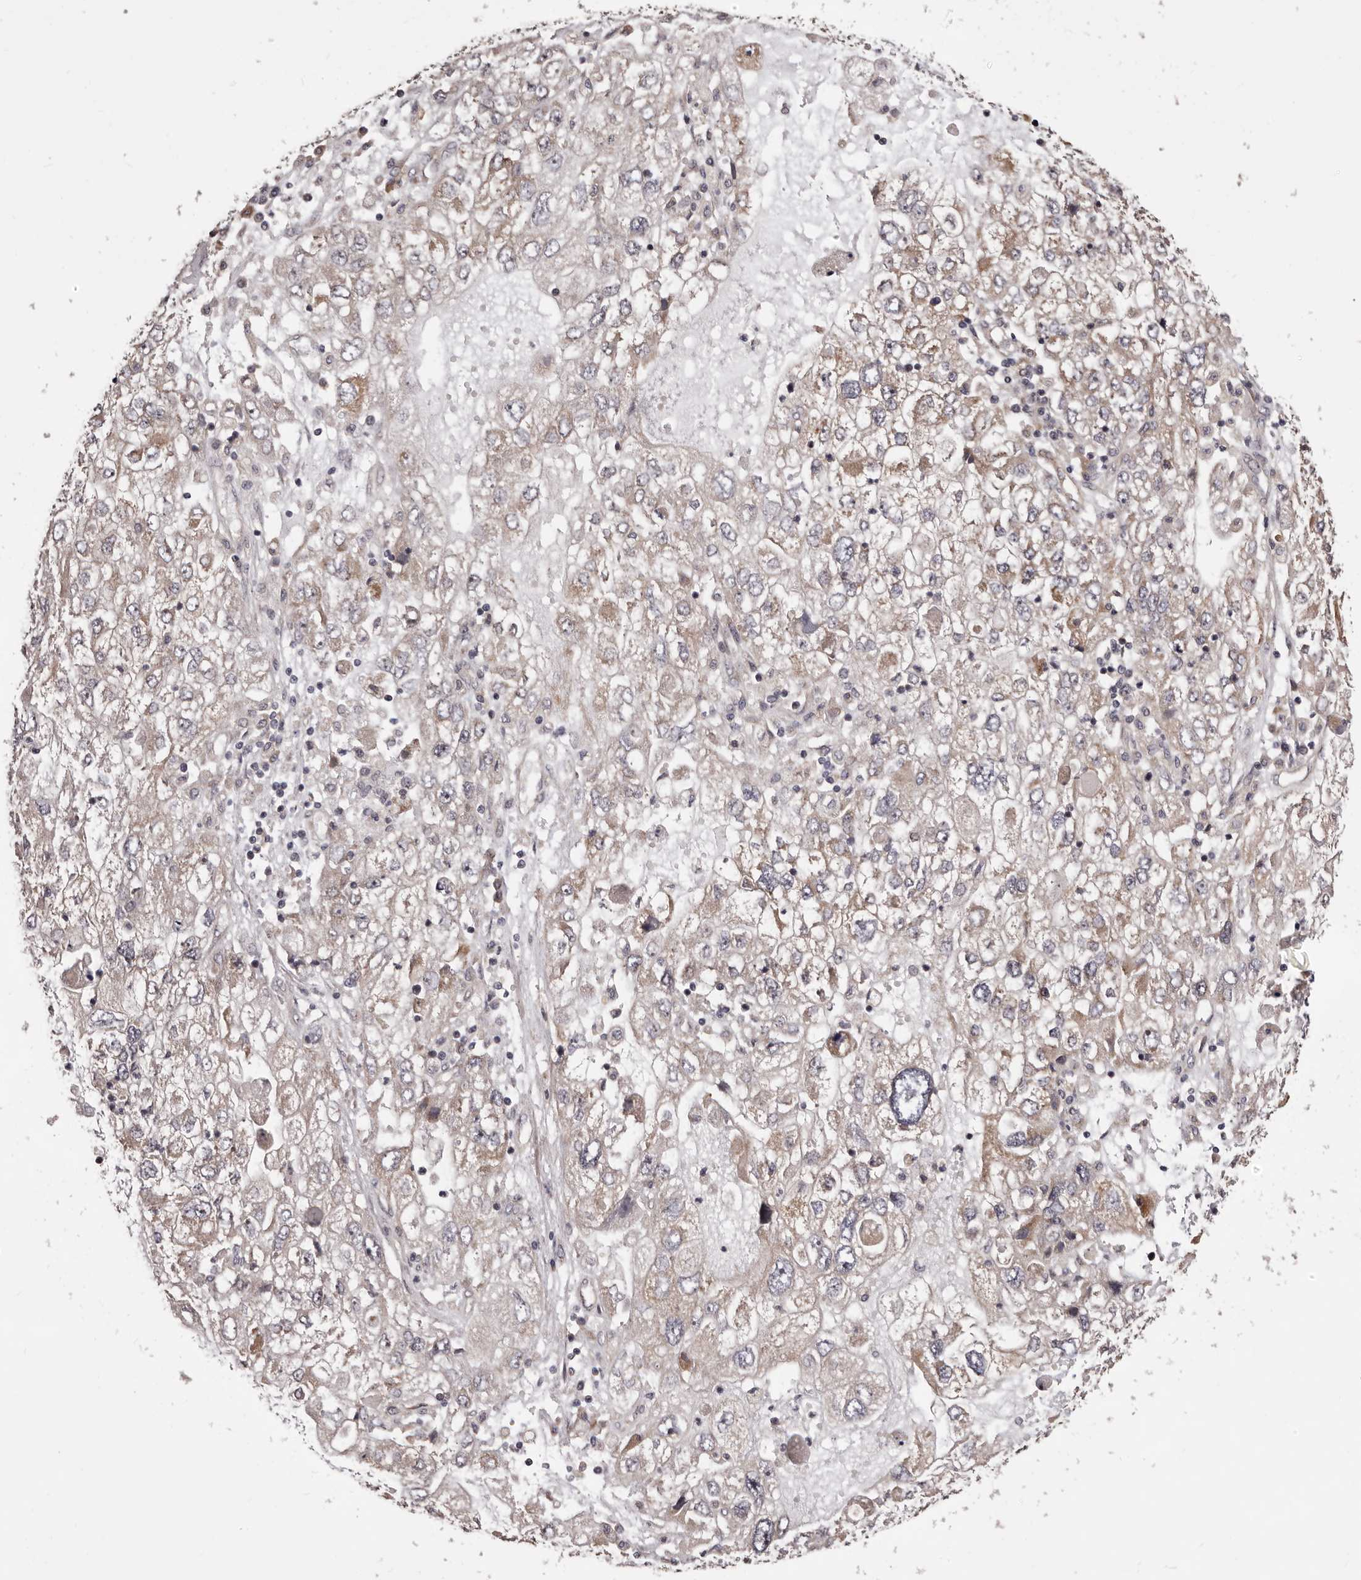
{"staining": {"intensity": "moderate", "quantity": "<25%", "location": "cytoplasmic/membranous"}, "tissue": "endometrial cancer", "cell_type": "Tumor cells", "image_type": "cancer", "snomed": [{"axis": "morphology", "description": "Adenocarcinoma, NOS"}, {"axis": "topography", "description": "Endometrium"}], "caption": "Endometrial cancer (adenocarcinoma) tissue reveals moderate cytoplasmic/membranous positivity in about <25% of tumor cells The staining was performed using DAB (3,3'-diaminobenzidine) to visualize the protein expression in brown, while the nuclei were stained in blue with hematoxylin (Magnification: 20x).", "gene": "NOL12", "patient": {"sex": "female", "age": 49}}